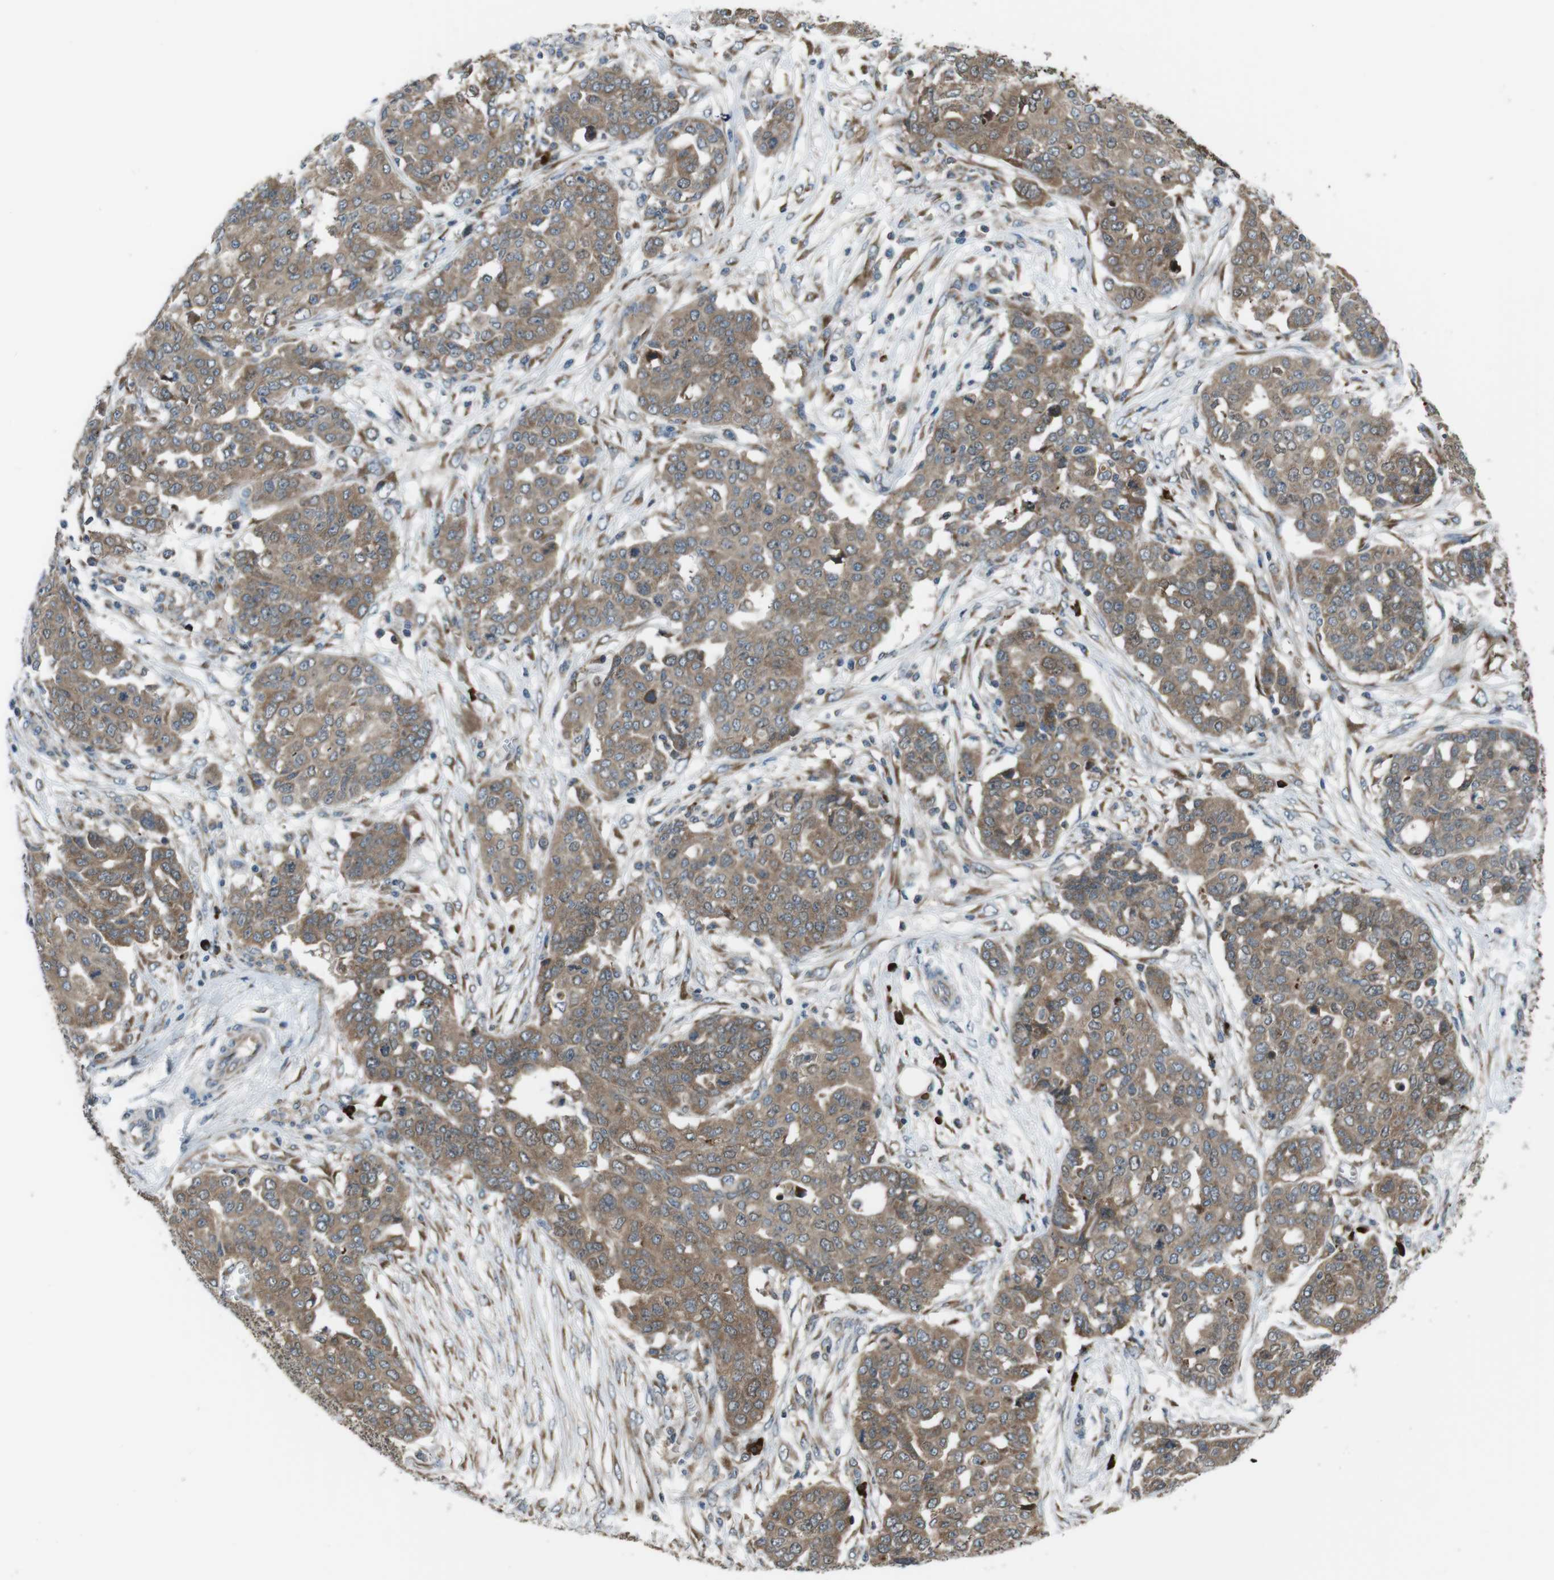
{"staining": {"intensity": "moderate", "quantity": ">75%", "location": "cytoplasmic/membranous"}, "tissue": "ovarian cancer", "cell_type": "Tumor cells", "image_type": "cancer", "snomed": [{"axis": "morphology", "description": "Cystadenocarcinoma, serous, NOS"}, {"axis": "topography", "description": "Soft tissue"}, {"axis": "topography", "description": "Ovary"}], "caption": "IHC photomicrograph of neoplastic tissue: serous cystadenocarcinoma (ovarian) stained using immunohistochemistry exhibits medium levels of moderate protein expression localized specifically in the cytoplasmic/membranous of tumor cells, appearing as a cytoplasmic/membranous brown color.", "gene": "SSR3", "patient": {"sex": "female", "age": 57}}